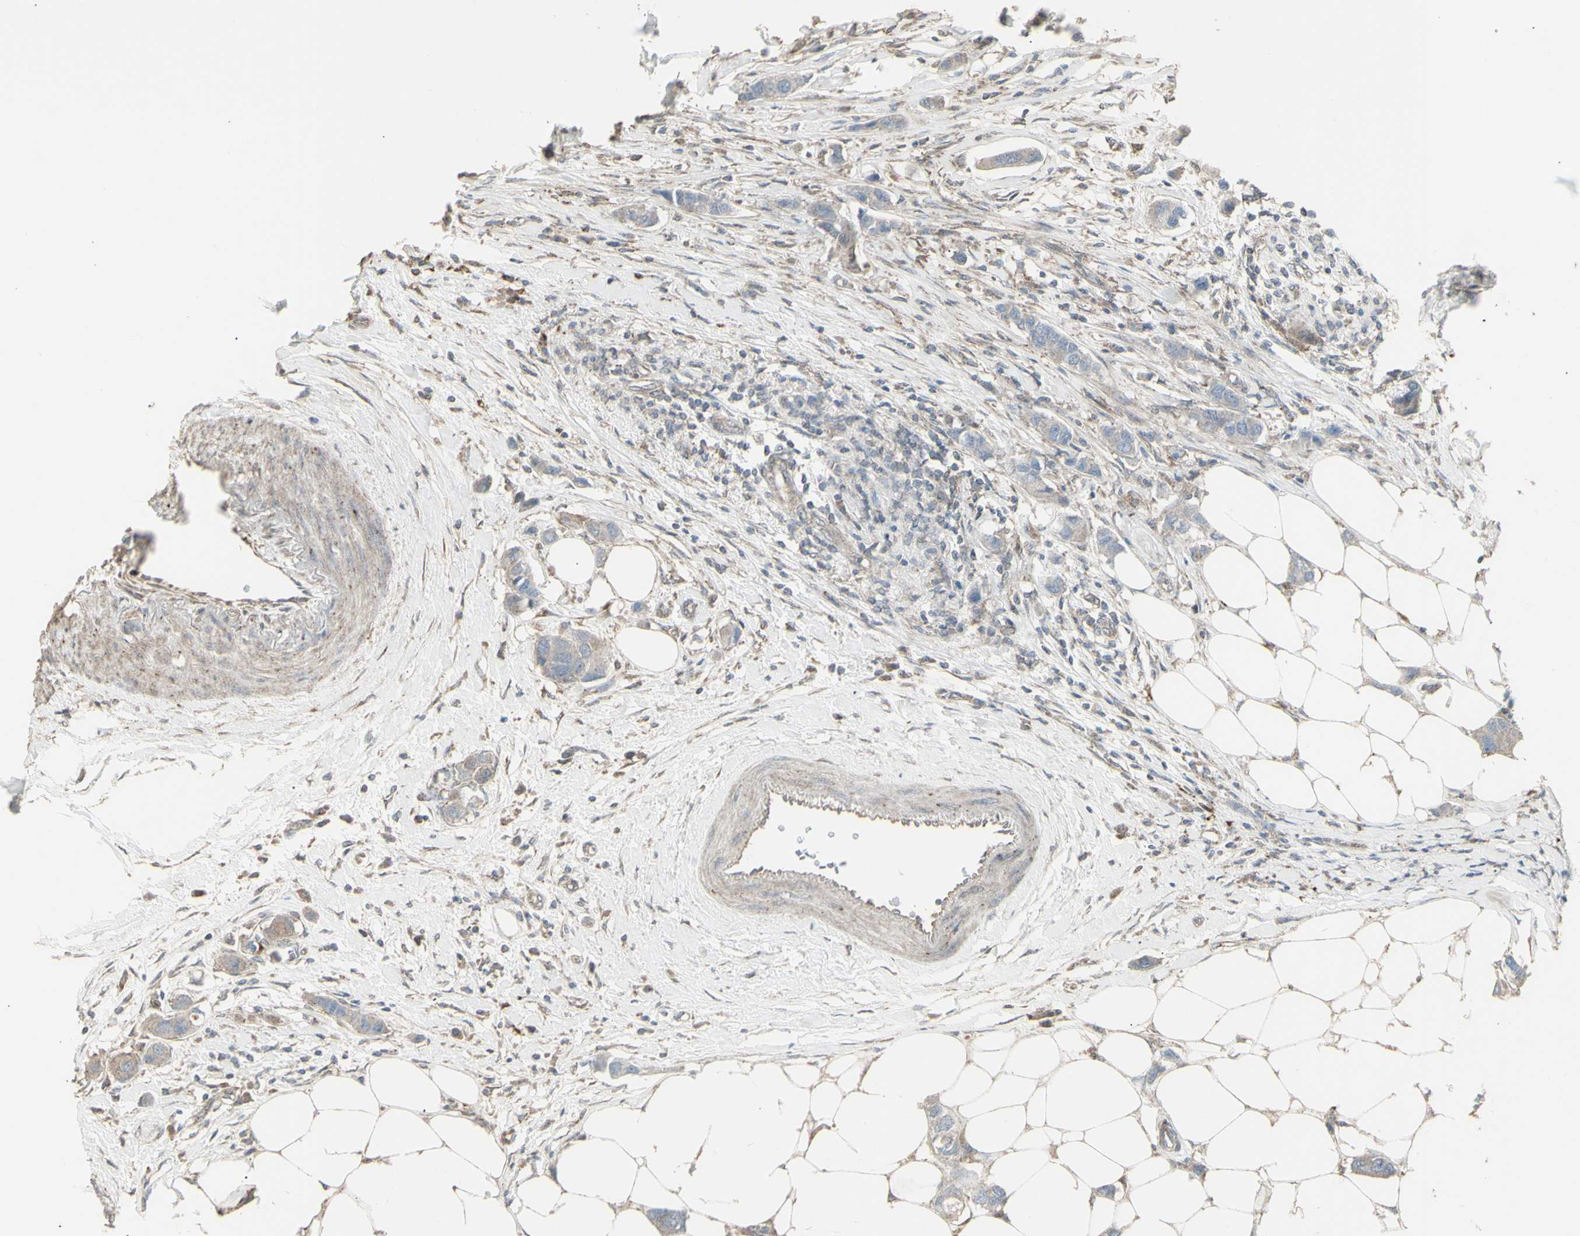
{"staining": {"intensity": "weak", "quantity": ">75%", "location": "cytoplasmic/membranous"}, "tissue": "breast cancer", "cell_type": "Tumor cells", "image_type": "cancer", "snomed": [{"axis": "morphology", "description": "Normal tissue, NOS"}, {"axis": "morphology", "description": "Duct carcinoma"}, {"axis": "topography", "description": "Breast"}], "caption": "Tumor cells exhibit weak cytoplasmic/membranous staining in about >75% of cells in breast infiltrating ductal carcinoma.", "gene": "RNASEL", "patient": {"sex": "female", "age": 50}}